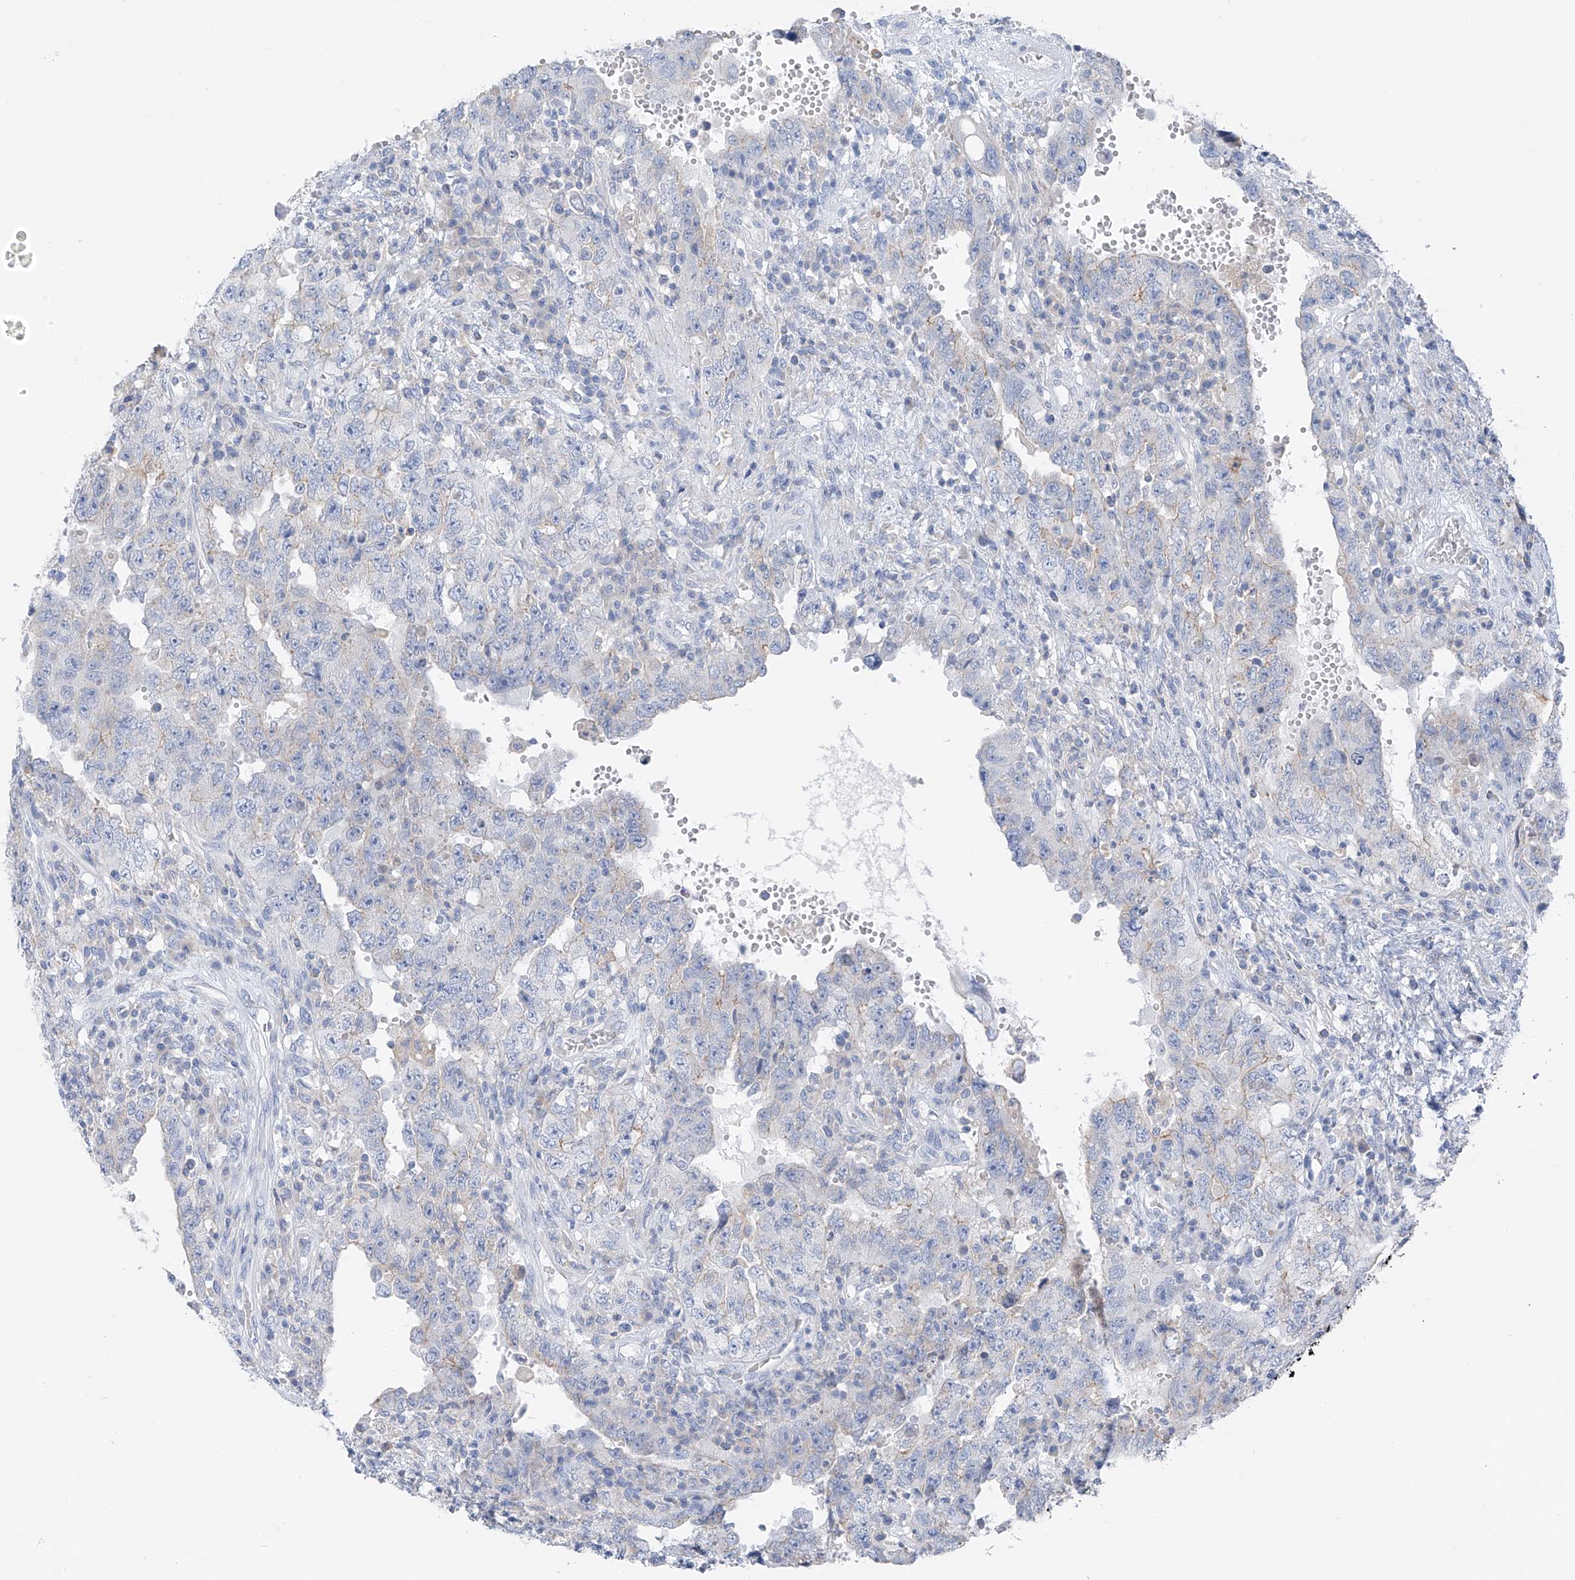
{"staining": {"intensity": "negative", "quantity": "none", "location": "none"}, "tissue": "testis cancer", "cell_type": "Tumor cells", "image_type": "cancer", "snomed": [{"axis": "morphology", "description": "Carcinoma, Embryonal, NOS"}, {"axis": "topography", "description": "Testis"}], "caption": "Testis embryonal carcinoma was stained to show a protein in brown. There is no significant staining in tumor cells.", "gene": "POMGNT2", "patient": {"sex": "male", "age": 26}}